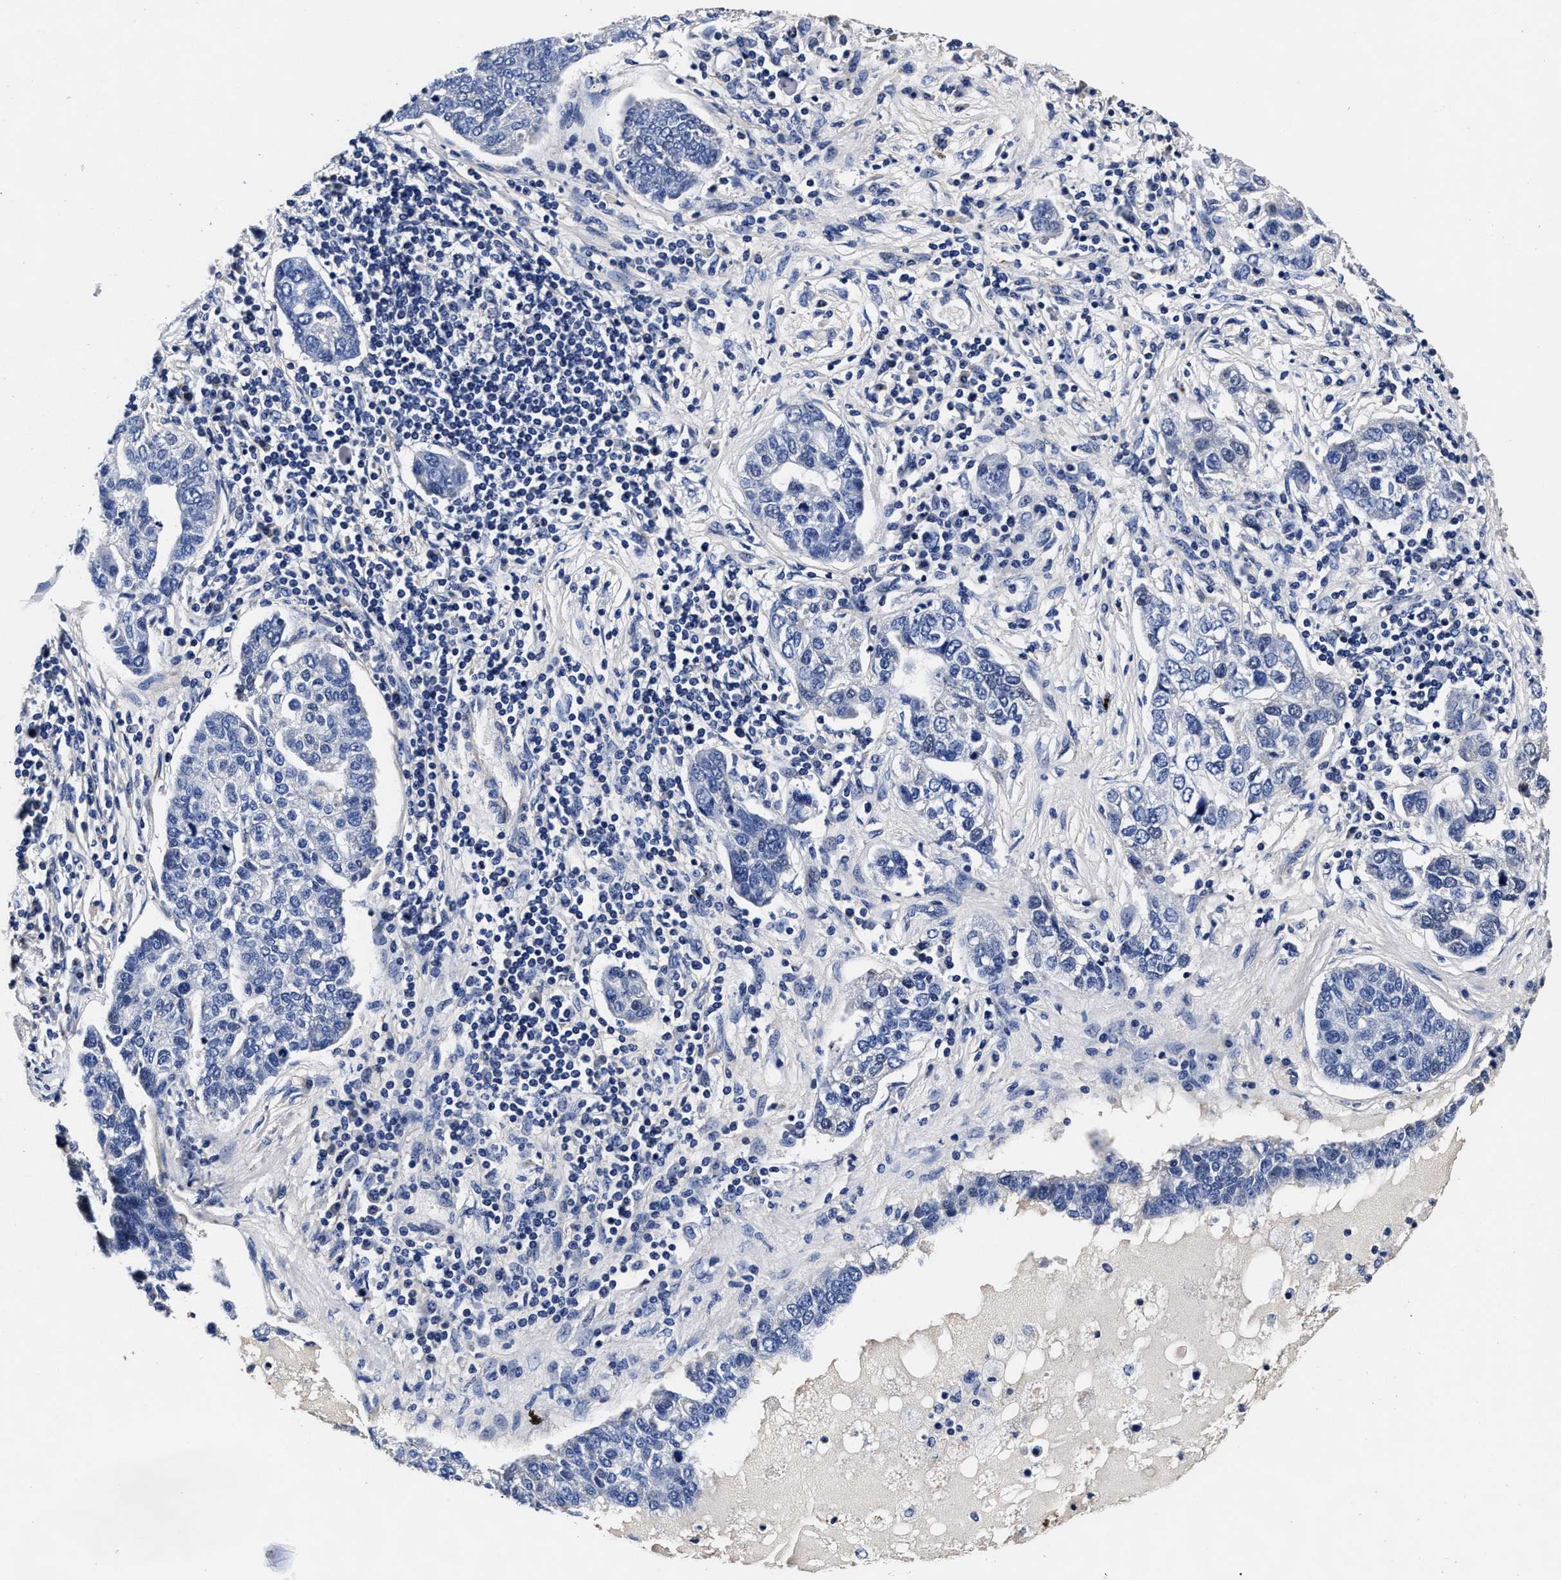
{"staining": {"intensity": "negative", "quantity": "none", "location": "none"}, "tissue": "pancreatic cancer", "cell_type": "Tumor cells", "image_type": "cancer", "snomed": [{"axis": "morphology", "description": "Adenocarcinoma, NOS"}, {"axis": "topography", "description": "Pancreas"}], "caption": "Pancreatic cancer stained for a protein using immunohistochemistry shows no positivity tumor cells.", "gene": "OLFML2A", "patient": {"sex": "female", "age": 61}}